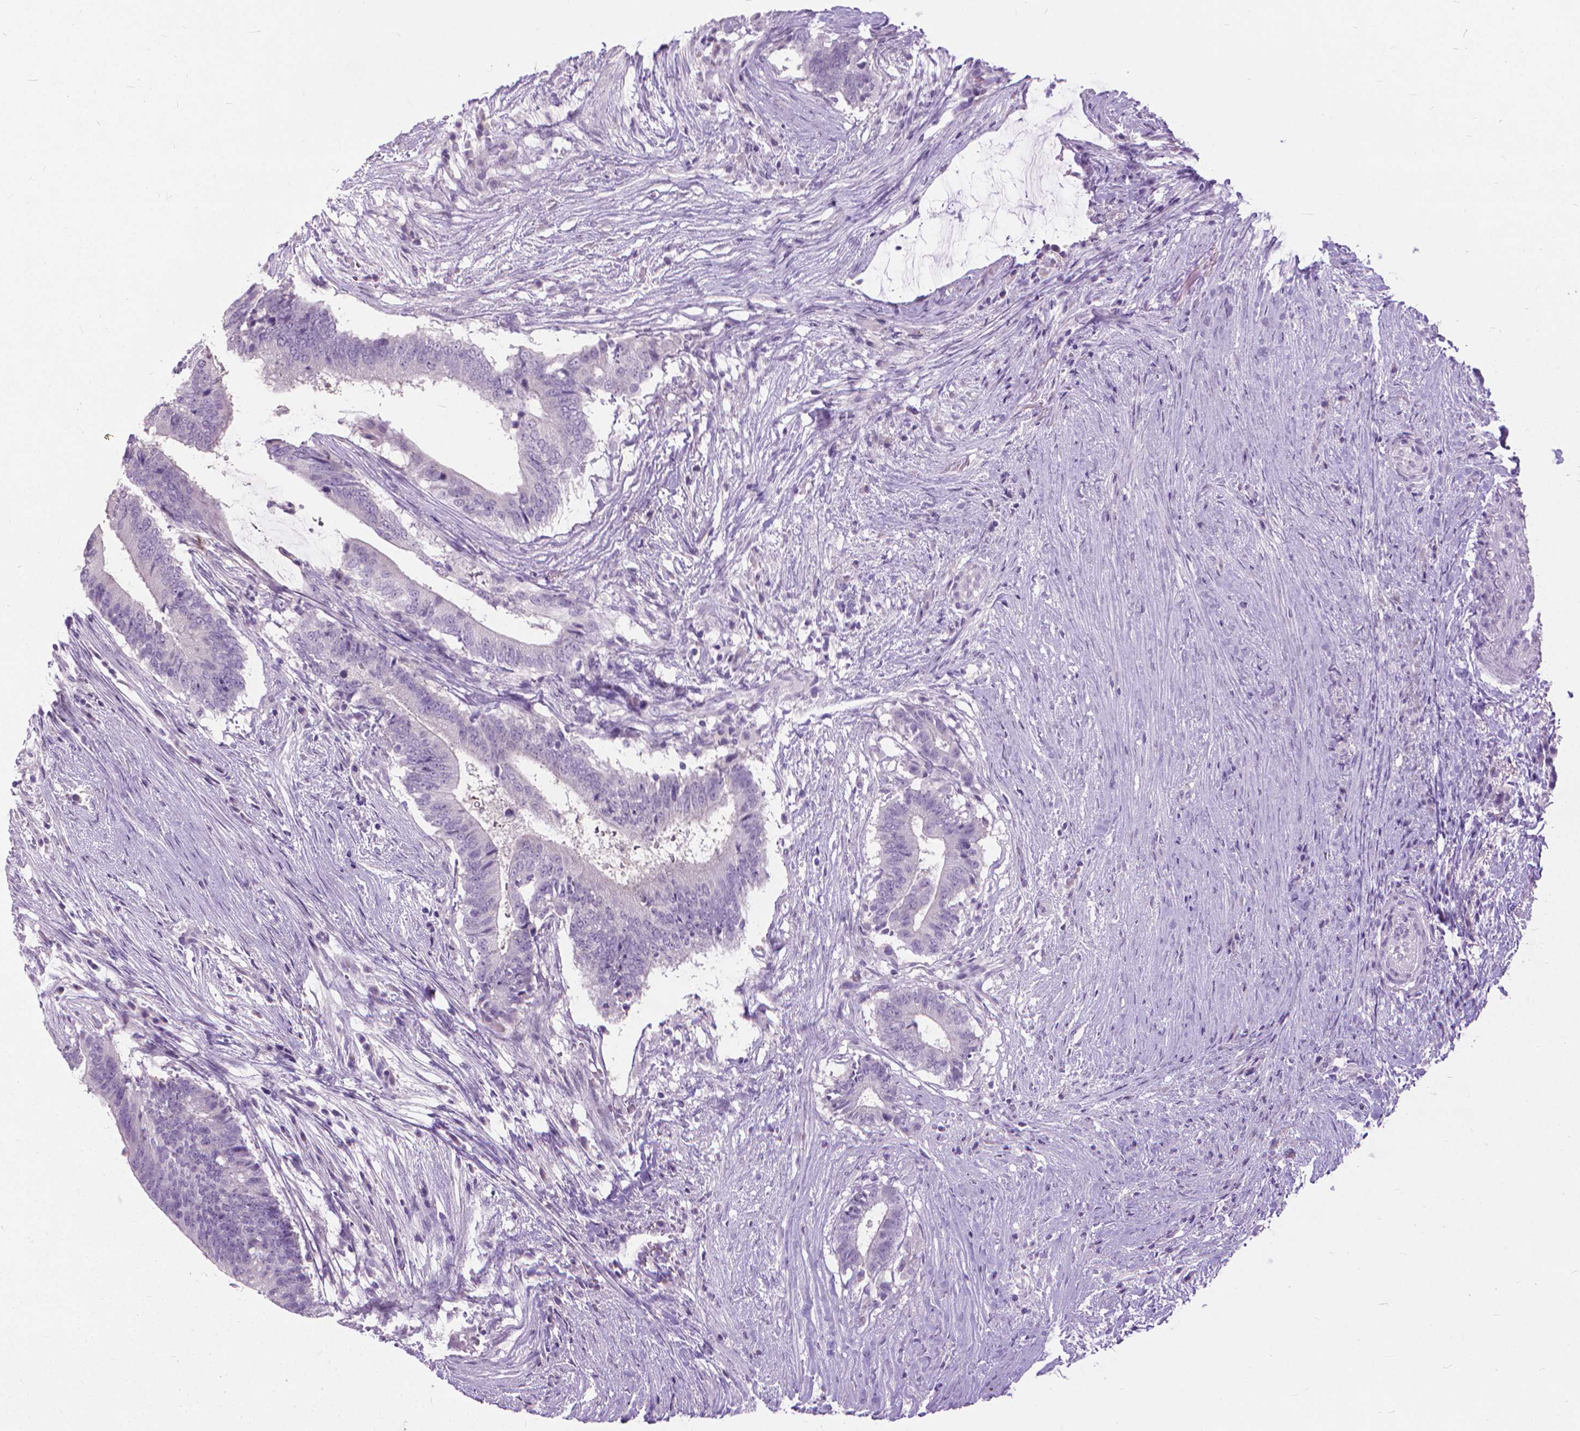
{"staining": {"intensity": "negative", "quantity": "none", "location": "none"}, "tissue": "colorectal cancer", "cell_type": "Tumor cells", "image_type": "cancer", "snomed": [{"axis": "morphology", "description": "Adenocarcinoma, NOS"}, {"axis": "topography", "description": "Colon"}], "caption": "High magnification brightfield microscopy of colorectal cancer stained with DAB (brown) and counterstained with hematoxylin (blue): tumor cells show no significant positivity. The staining is performed using DAB brown chromogen with nuclei counter-stained in using hematoxylin.", "gene": "KRT5", "patient": {"sex": "female", "age": 43}}